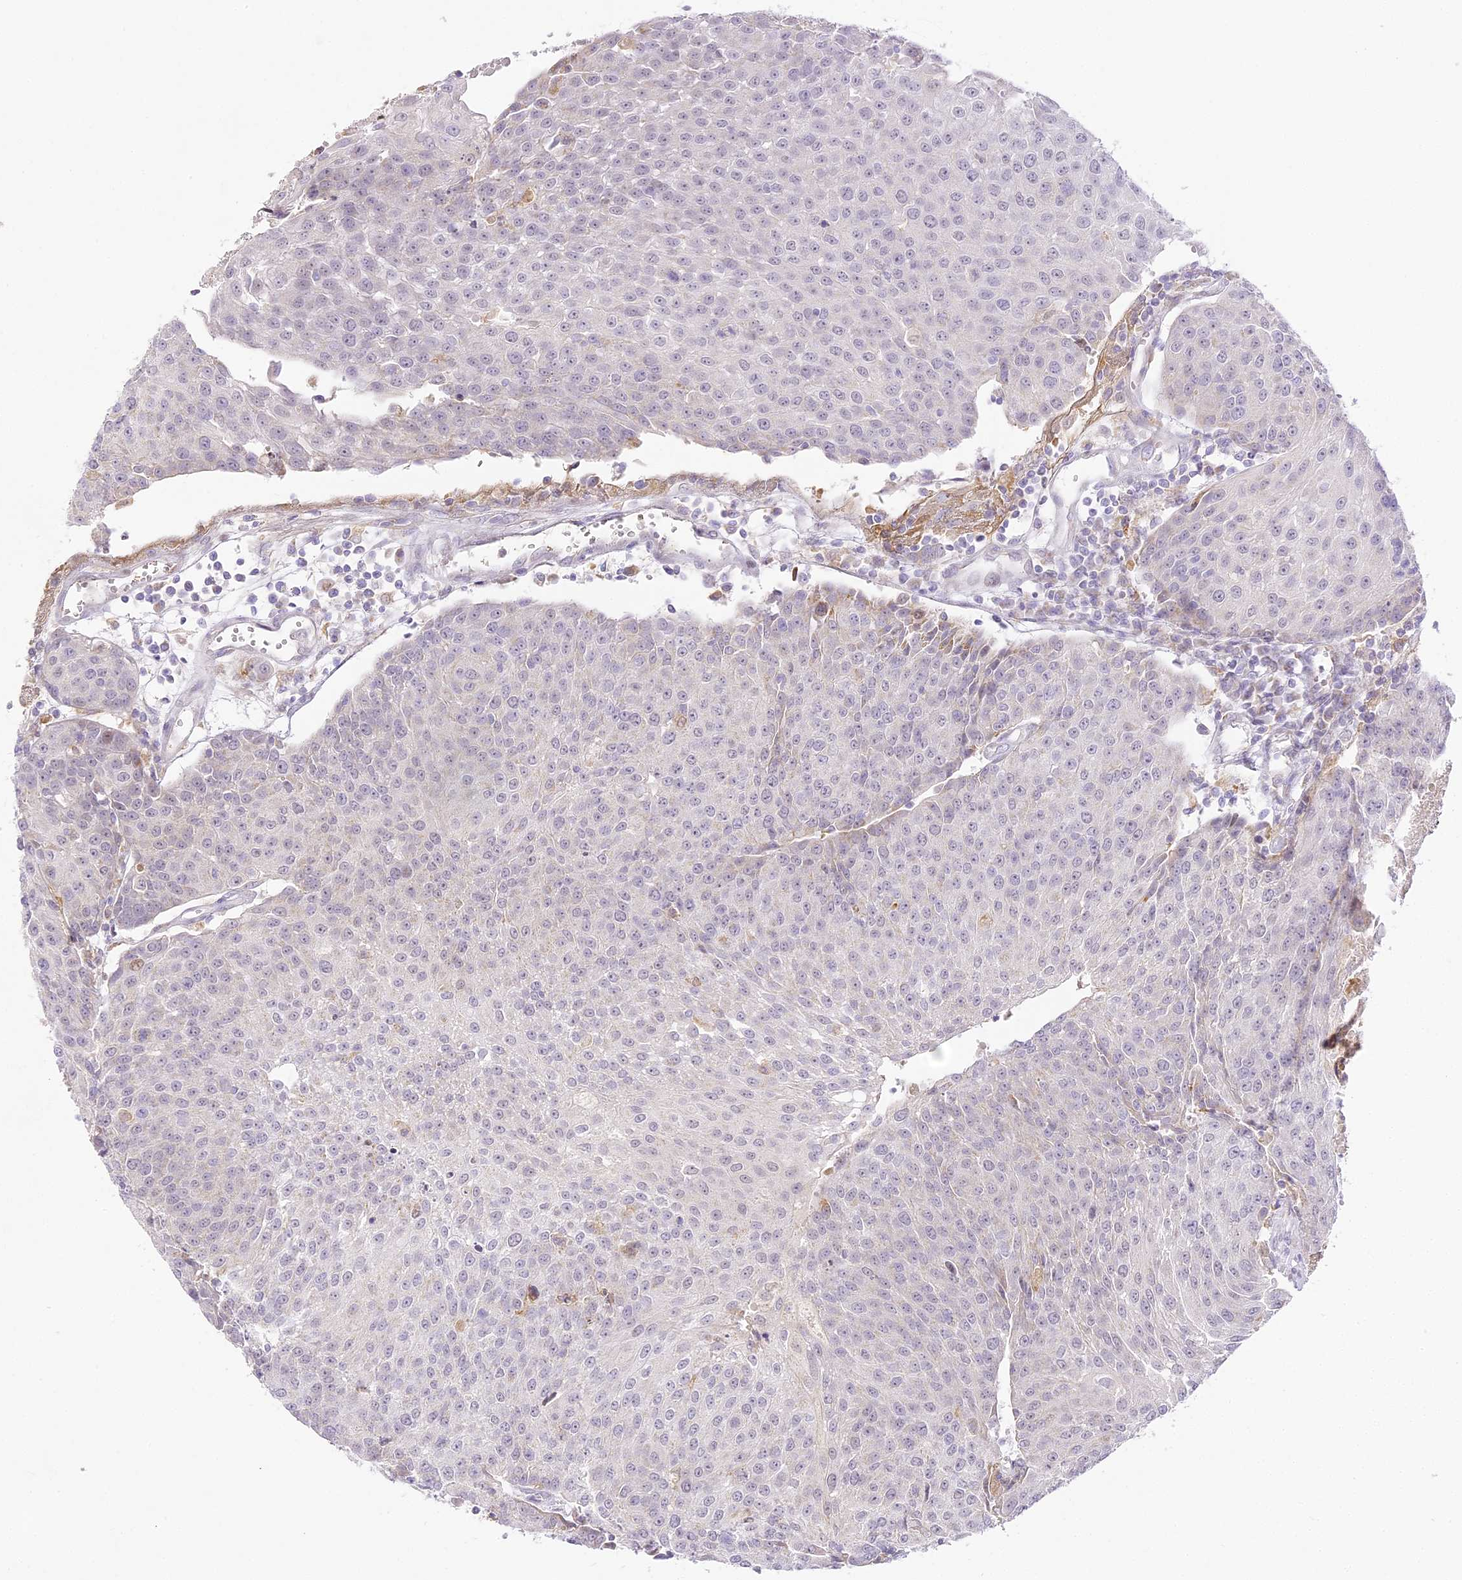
{"staining": {"intensity": "negative", "quantity": "none", "location": "none"}, "tissue": "urothelial cancer", "cell_type": "Tumor cells", "image_type": "cancer", "snomed": [{"axis": "morphology", "description": "Urothelial carcinoma, High grade"}, {"axis": "topography", "description": "Urinary bladder"}], "caption": "DAB immunohistochemical staining of urothelial cancer demonstrates no significant expression in tumor cells.", "gene": "CCDC30", "patient": {"sex": "female", "age": 85}}